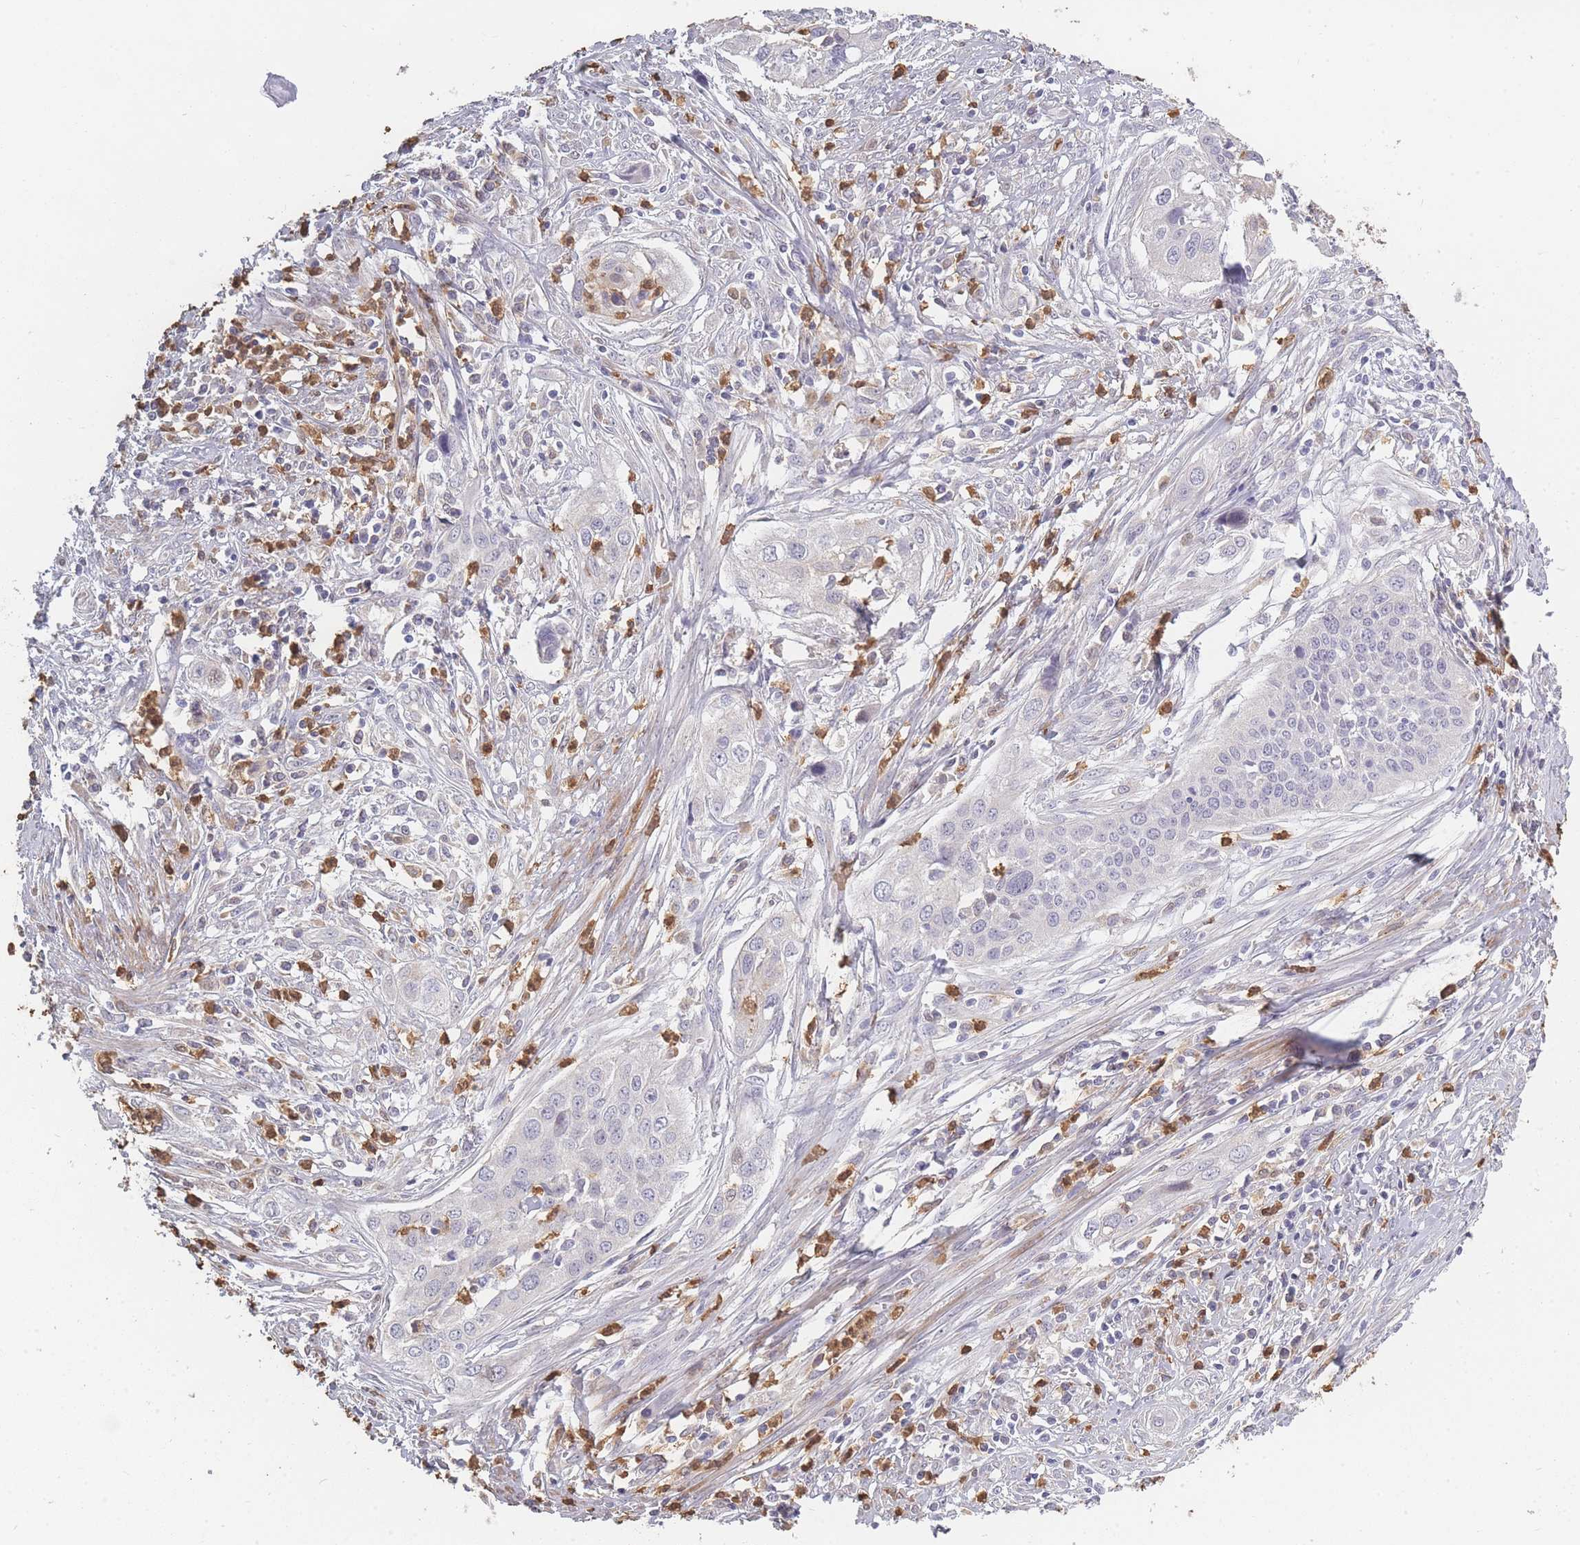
{"staining": {"intensity": "negative", "quantity": "none", "location": "none"}, "tissue": "cervical cancer", "cell_type": "Tumor cells", "image_type": "cancer", "snomed": [{"axis": "morphology", "description": "Squamous cell carcinoma, NOS"}, {"axis": "topography", "description": "Cervix"}], "caption": "A photomicrograph of human squamous cell carcinoma (cervical) is negative for staining in tumor cells.", "gene": "BST1", "patient": {"sex": "female", "age": 34}}